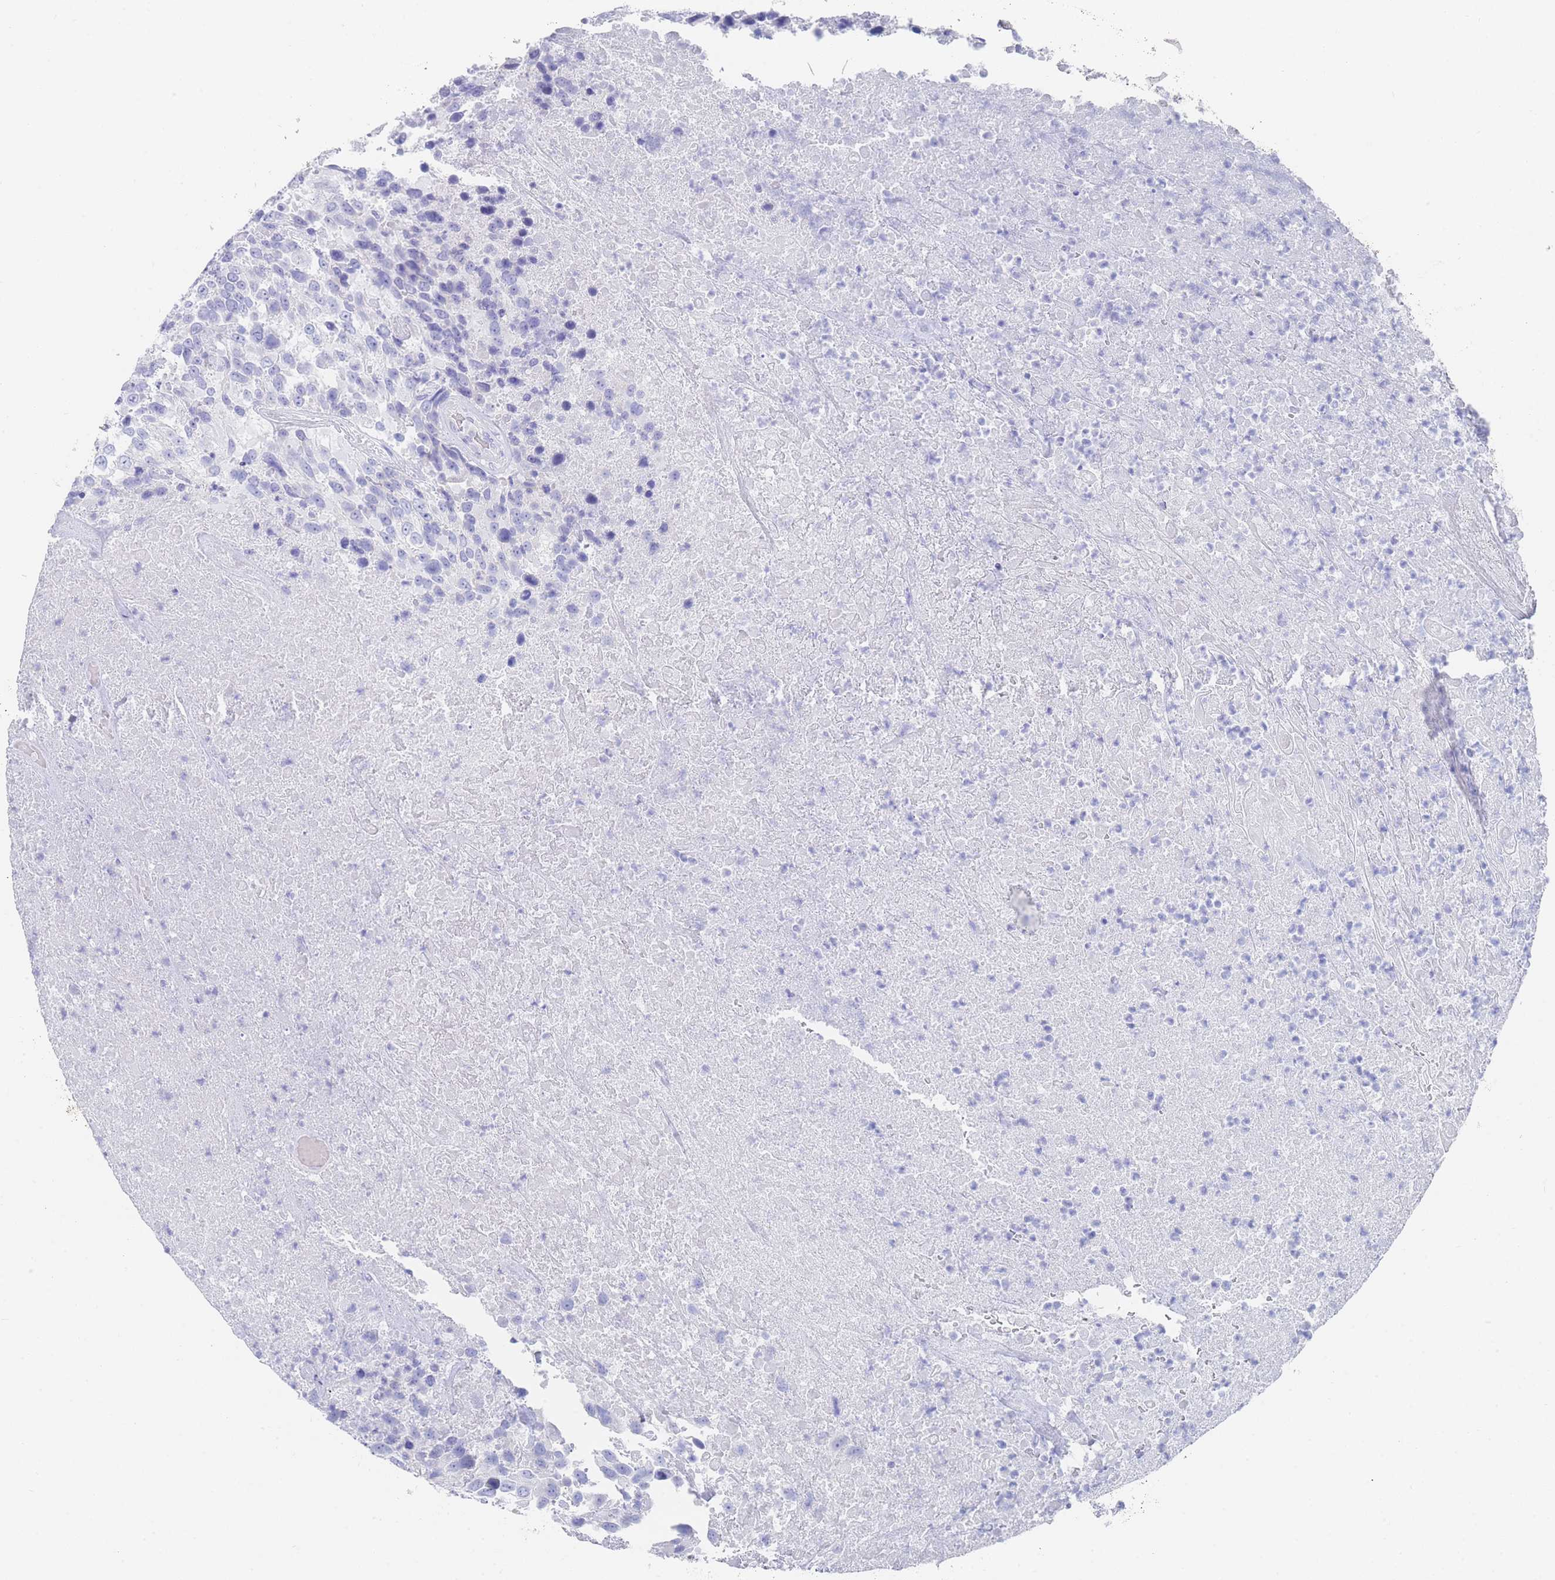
{"staining": {"intensity": "negative", "quantity": "none", "location": "none"}, "tissue": "urothelial cancer", "cell_type": "Tumor cells", "image_type": "cancer", "snomed": [{"axis": "morphology", "description": "Urothelial carcinoma, High grade"}, {"axis": "topography", "description": "Urinary bladder"}], "caption": "Urothelial cancer was stained to show a protein in brown. There is no significant positivity in tumor cells.", "gene": "LRRC37A", "patient": {"sex": "female", "age": 70}}